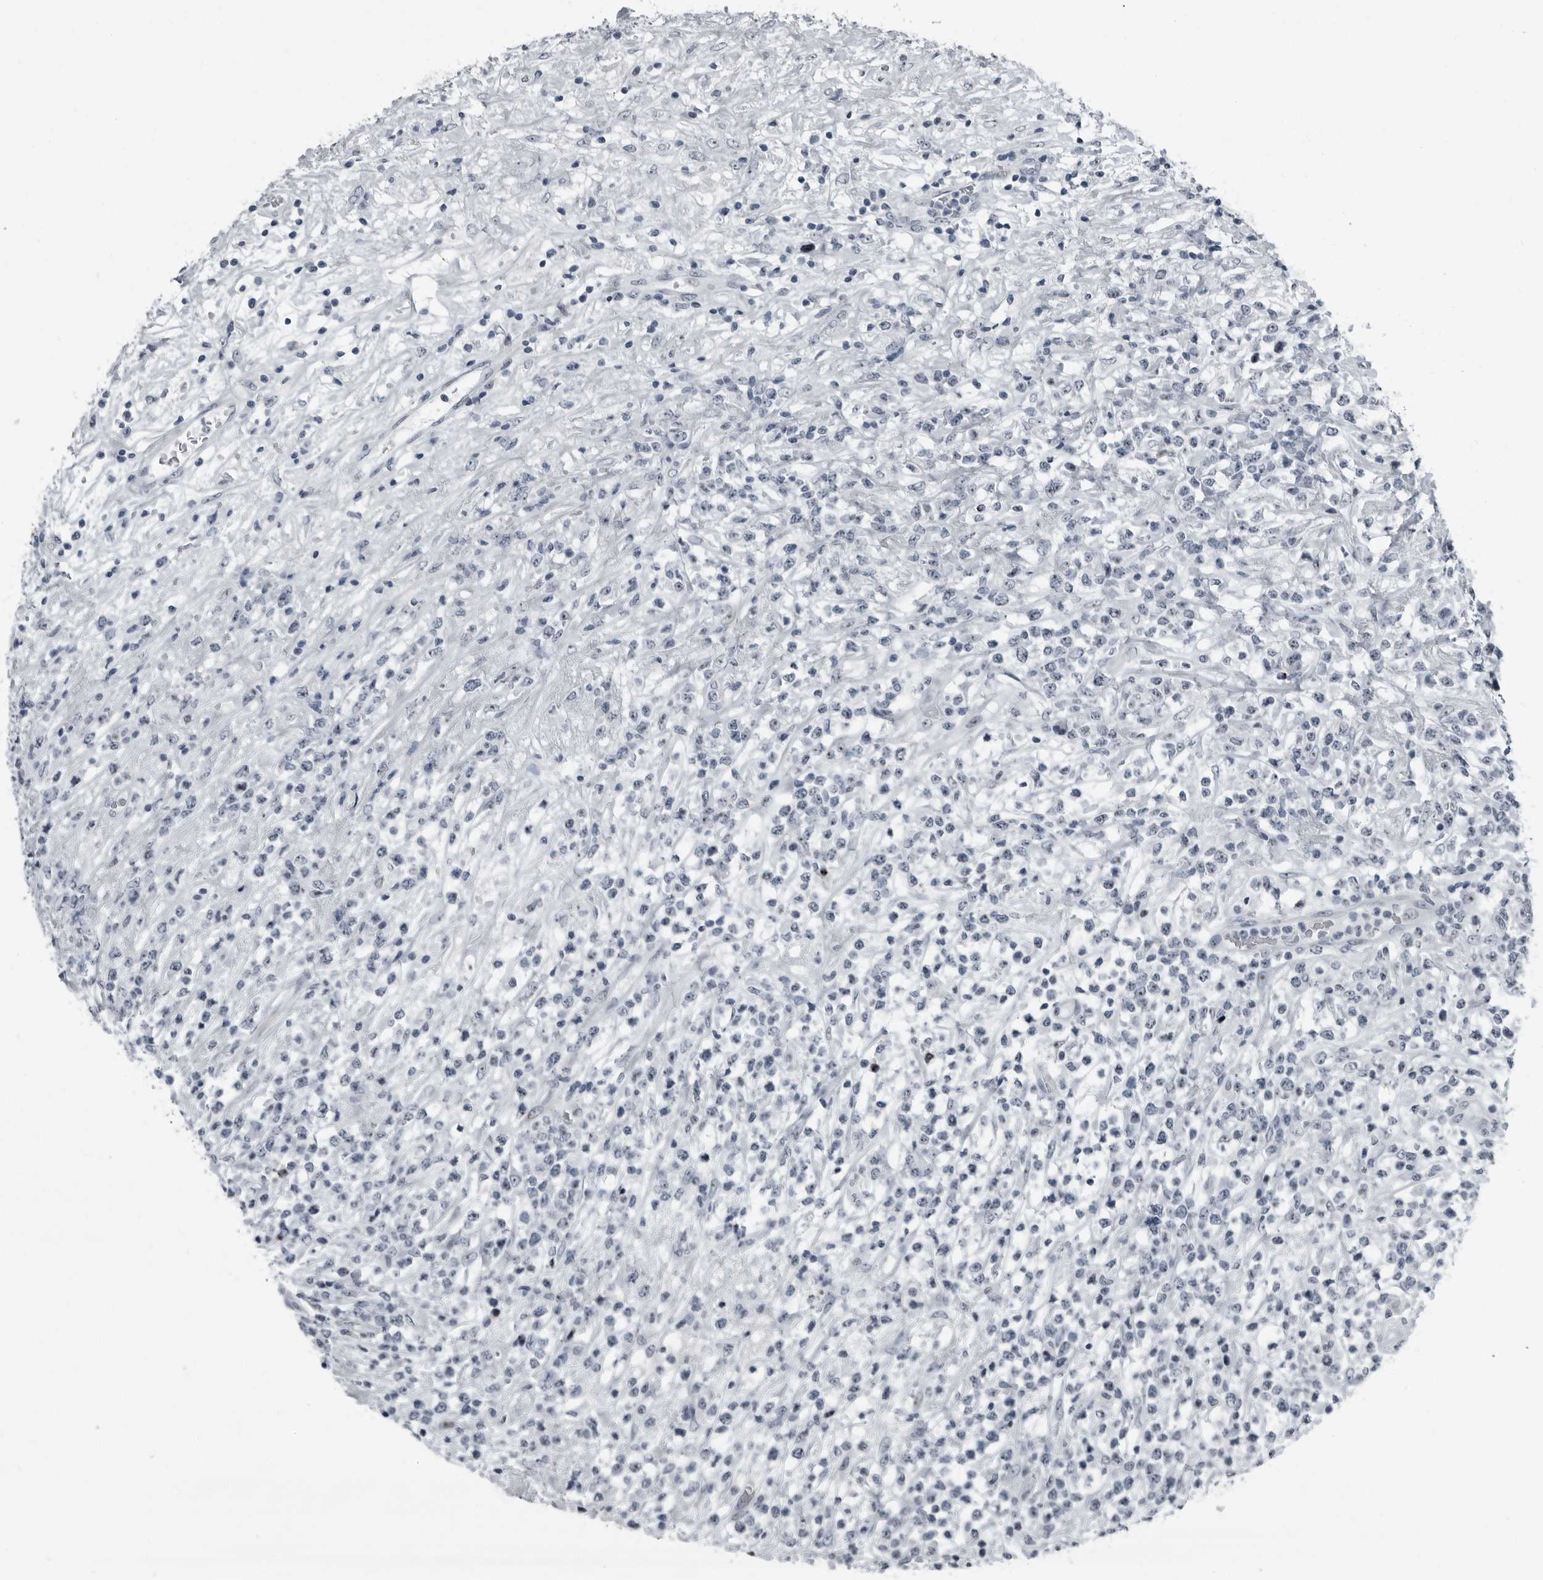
{"staining": {"intensity": "negative", "quantity": "none", "location": "none"}, "tissue": "lymphoma", "cell_type": "Tumor cells", "image_type": "cancer", "snomed": [{"axis": "morphology", "description": "Malignant lymphoma, non-Hodgkin's type, High grade"}, {"axis": "topography", "description": "Colon"}], "caption": "Immunohistochemical staining of high-grade malignant lymphoma, non-Hodgkin's type reveals no significant positivity in tumor cells.", "gene": "PDCD11", "patient": {"sex": "female", "age": 53}}